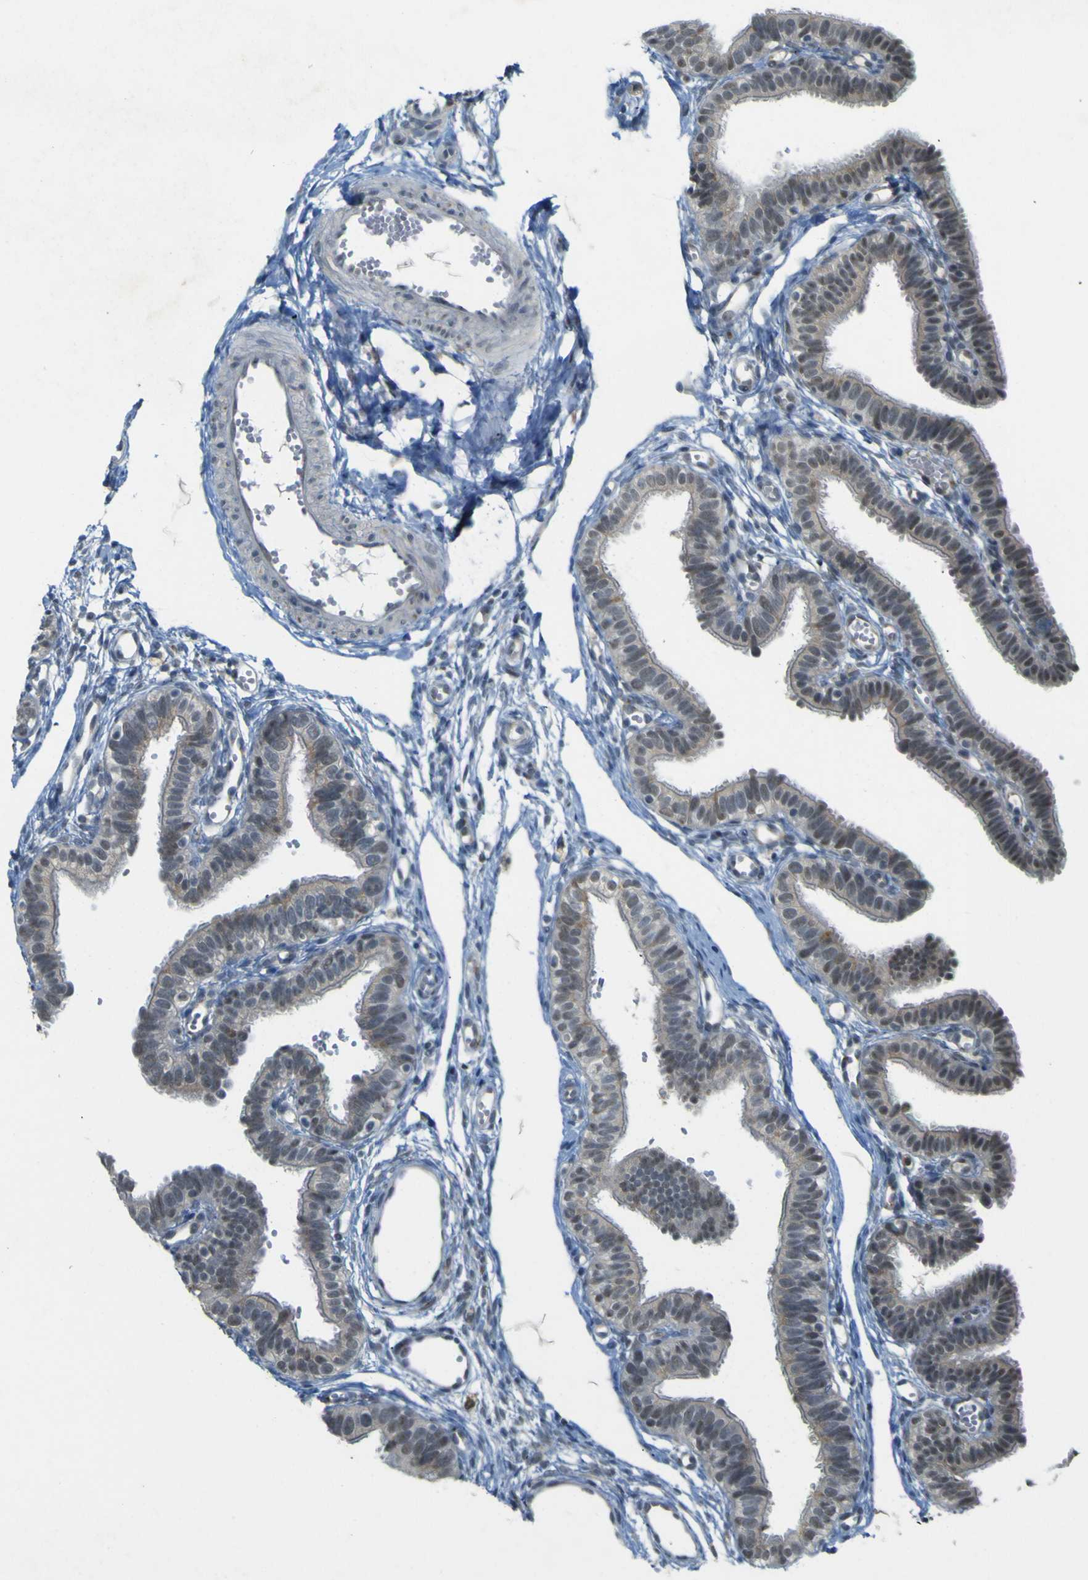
{"staining": {"intensity": "weak", "quantity": ">75%", "location": "cytoplasmic/membranous,nuclear"}, "tissue": "fallopian tube", "cell_type": "Glandular cells", "image_type": "normal", "snomed": [{"axis": "morphology", "description": "Normal tissue, NOS"}, {"axis": "topography", "description": "Fallopian tube"}, {"axis": "topography", "description": "Placenta"}], "caption": "Glandular cells exhibit low levels of weak cytoplasmic/membranous,nuclear positivity in approximately >75% of cells in normal fallopian tube.", "gene": "IGF2R", "patient": {"sex": "female", "age": 34}}